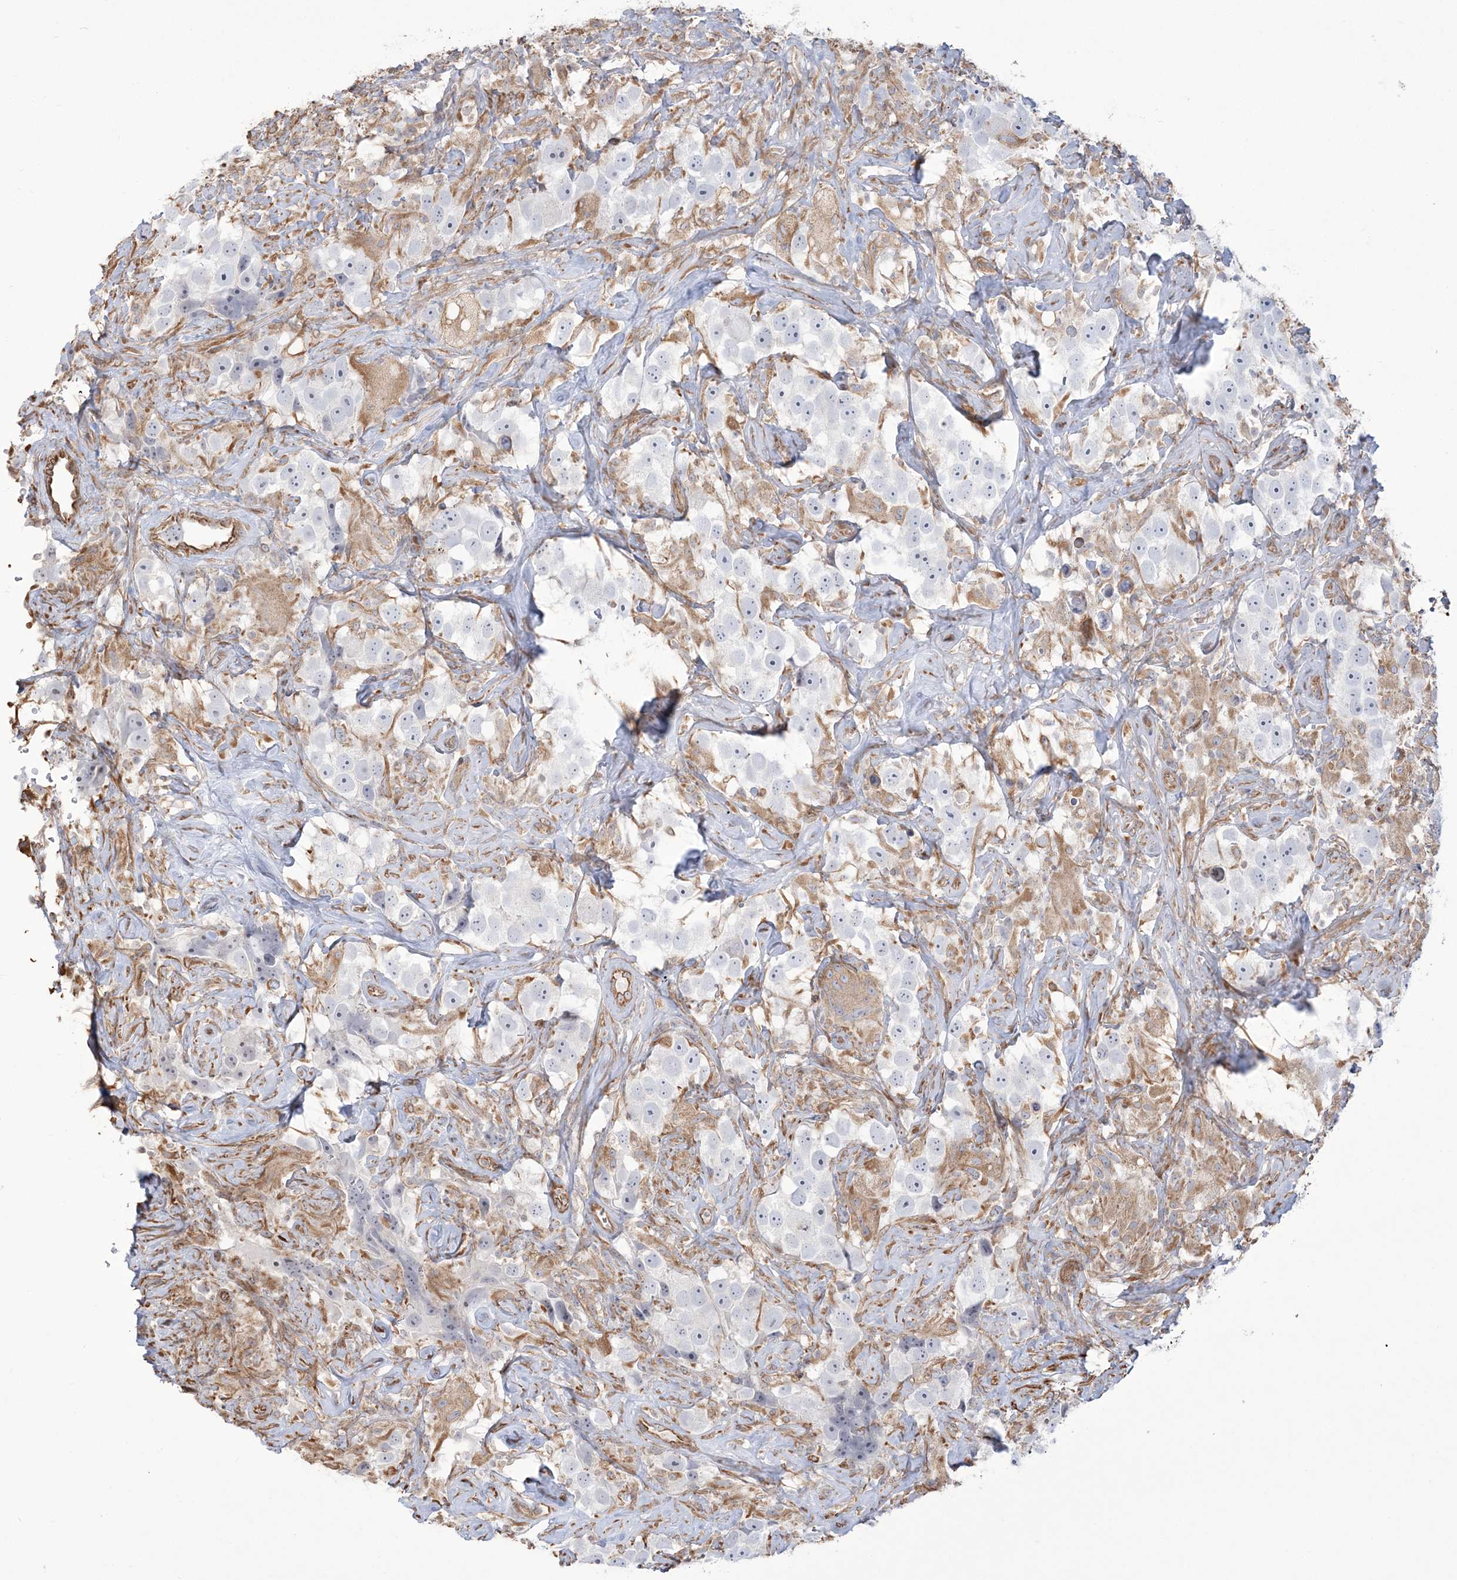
{"staining": {"intensity": "negative", "quantity": "none", "location": "none"}, "tissue": "testis cancer", "cell_type": "Tumor cells", "image_type": "cancer", "snomed": [{"axis": "morphology", "description": "Seminoma, NOS"}, {"axis": "topography", "description": "Testis"}], "caption": "Testis seminoma was stained to show a protein in brown. There is no significant staining in tumor cells.", "gene": "ZNF821", "patient": {"sex": "male", "age": 49}}